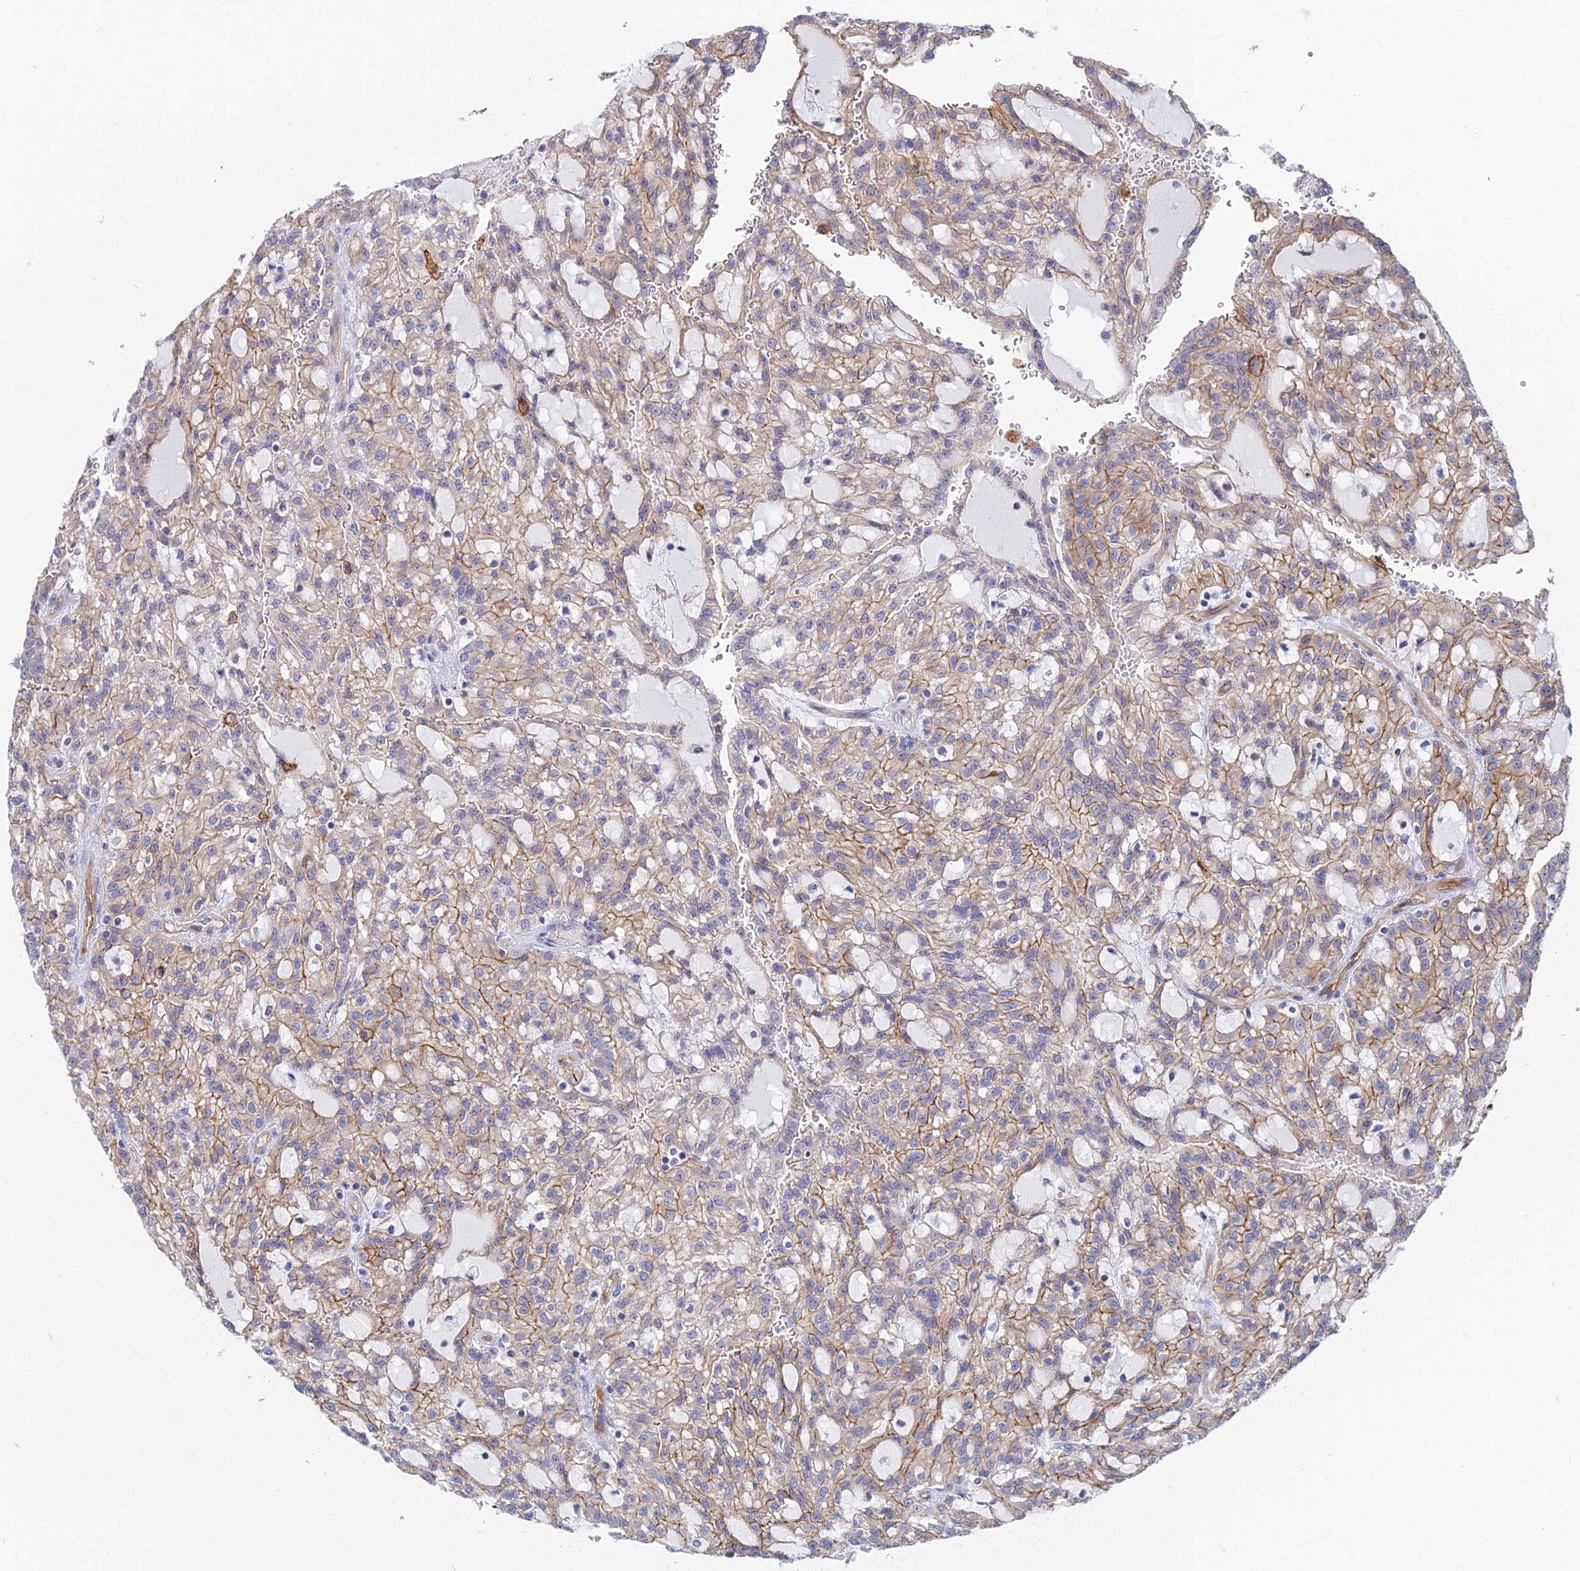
{"staining": {"intensity": "weak", "quantity": "25%-75%", "location": "cytoplasmic/membranous"}, "tissue": "renal cancer", "cell_type": "Tumor cells", "image_type": "cancer", "snomed": [{"axis": "morphology", "description": "Adenocarcinoma, NOS"}, {"axis": "topography", "description": "Kidney"}], "caption": "Adenocarcinoma (renal) stained with a protein marker demonstrates weak staining in tumor cells.", "gene": "TRIM43B", "patient": {"sex": "male", "age": 63}}